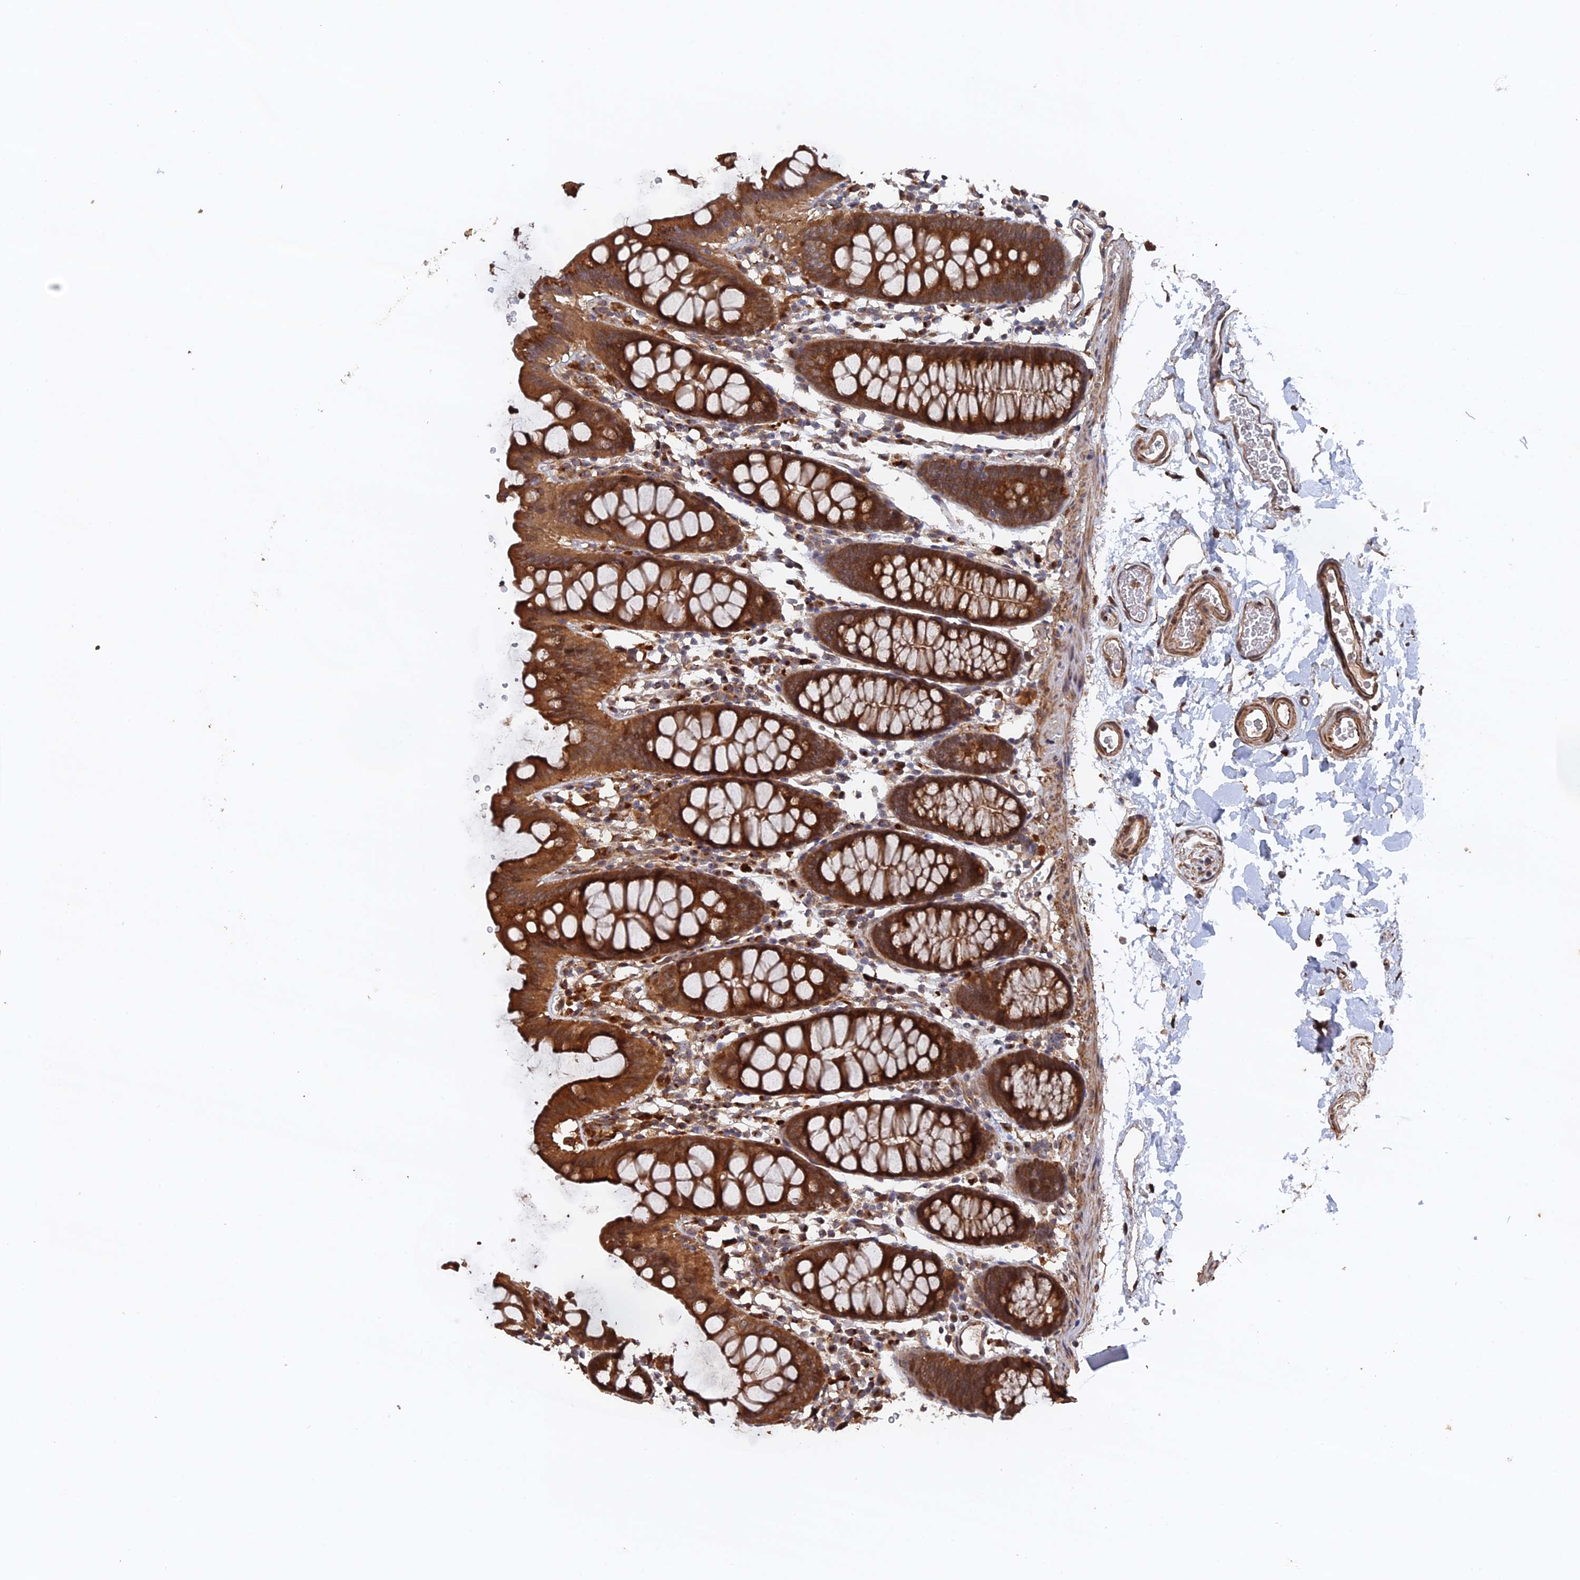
{"staining": {"intensity": "moderate", "quantity": ">75%", "location": "cytoplasmic/membranous"}, "tissue": "colon", "cell_type": "Endothelial cells", "image_type": "normal", "snomed": [{"axis": "morphology", "description": "Normal tissue, NOS"}, {"axis": "topography", "description": "Colon"}], "caption": "Immunohistochemistry (DAB (3,3'-diaminobenzidine)) staining of unremarkable colon displays moderate cytoplasmic/membranous protein staining in approximately >75% of endothelial cells. (DAB = brown stain, brightfield microscopy at high magnification).", "gene": "VPS37C", "patient": {"sex": "male", "age": 75}}